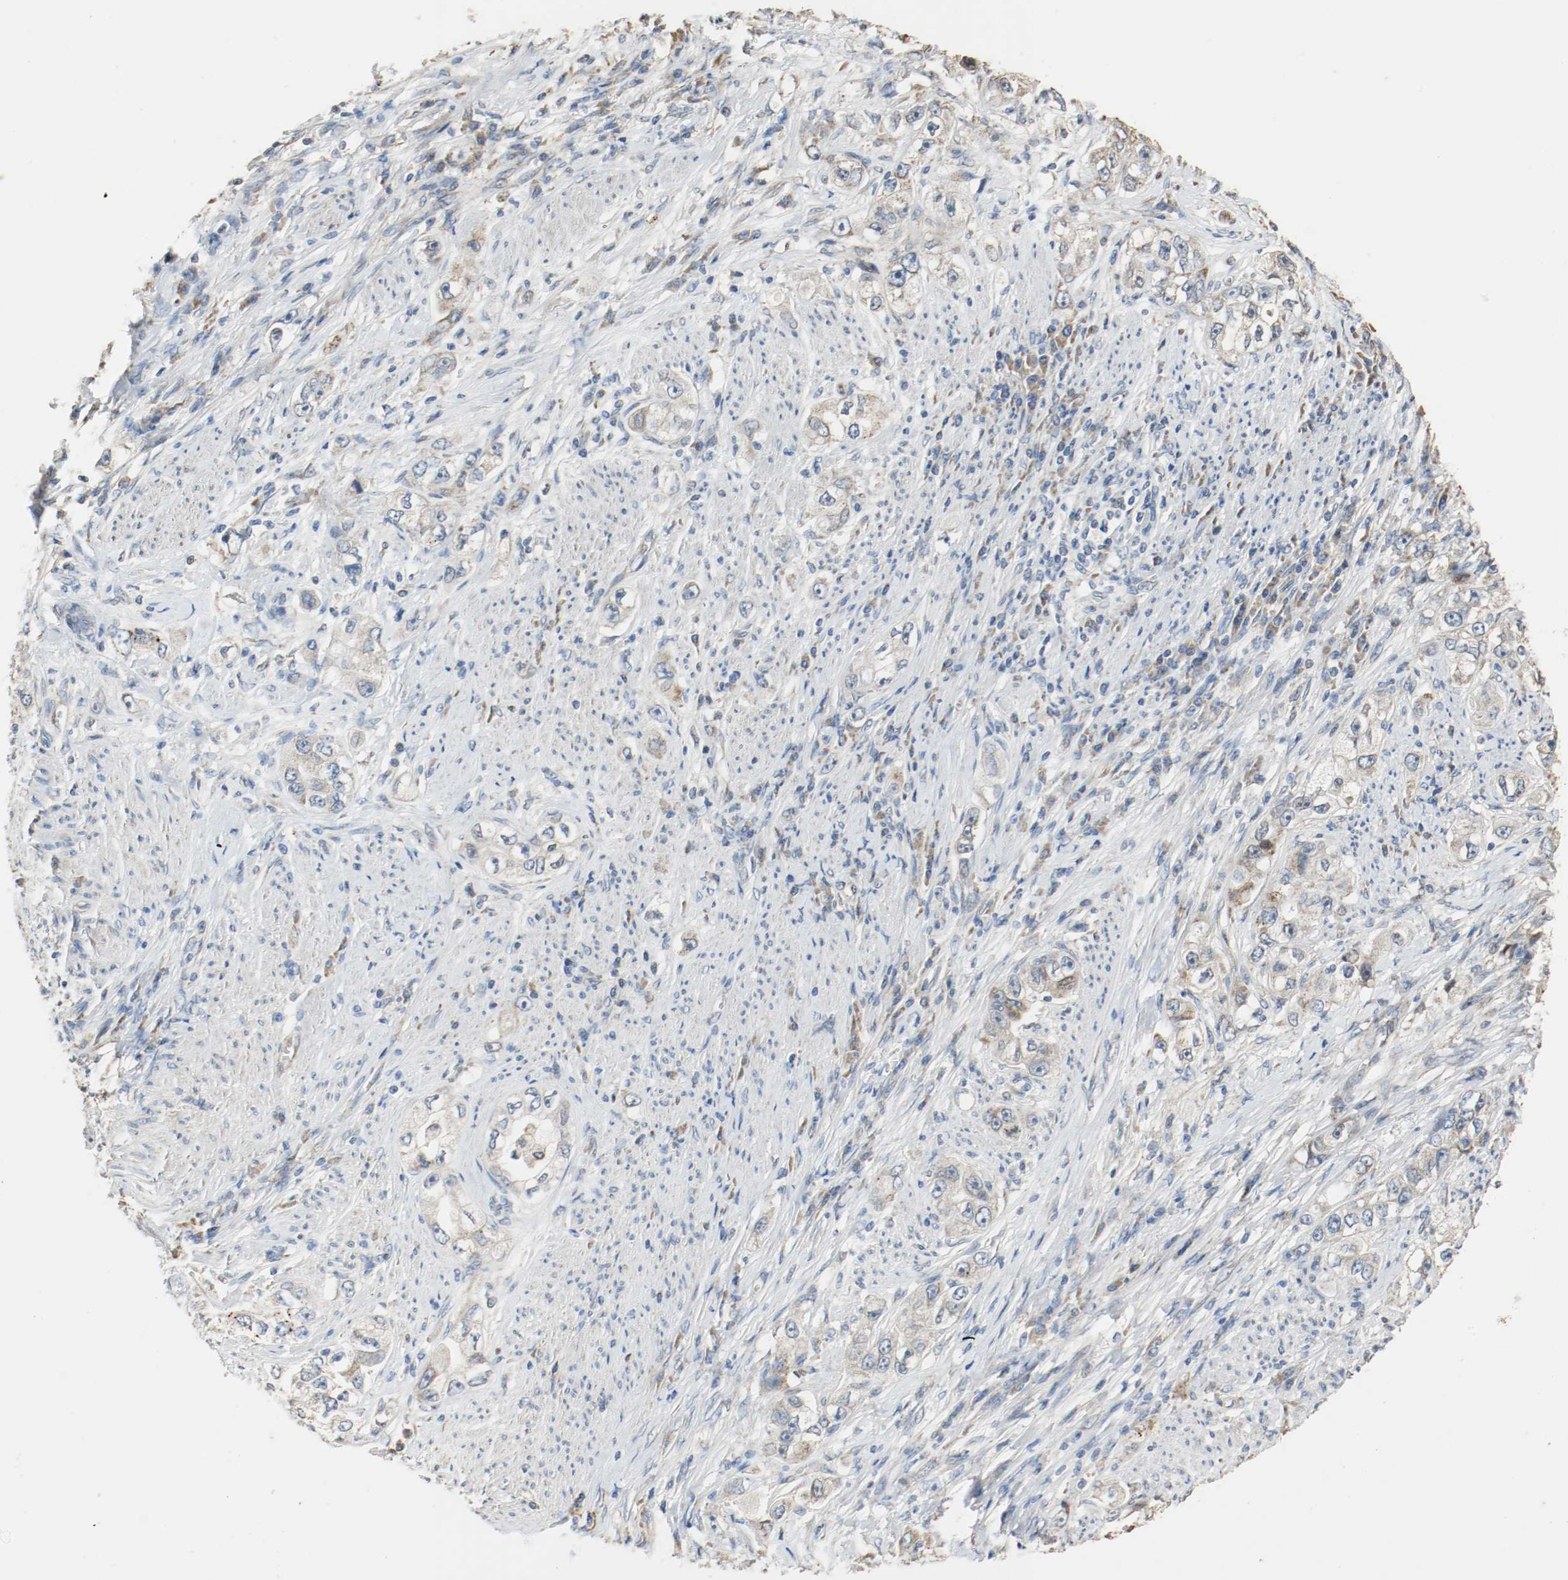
{"staining": {"intensity": "moderate", "quantity": ">75%", "location": "cytoplasmic/membranous"}, "tissue": "stomach cancer", "cell_type": "Tumor cells", "image_type": "cancer", "snomed": [{"axis": "morphology", "description": "Adenocarcinoma, NOS"}, {"axis": "topography", "description": "Stomach, lower"}], "caption": "Adenocarcinoma (stomach) stained with a brown dye reveals moderate cytoplasmic/membranous positive expression in approximately >75% of tumor cells.", "gene": "ALDH4A1", "patient": {"sex": "female", "age": 93}}